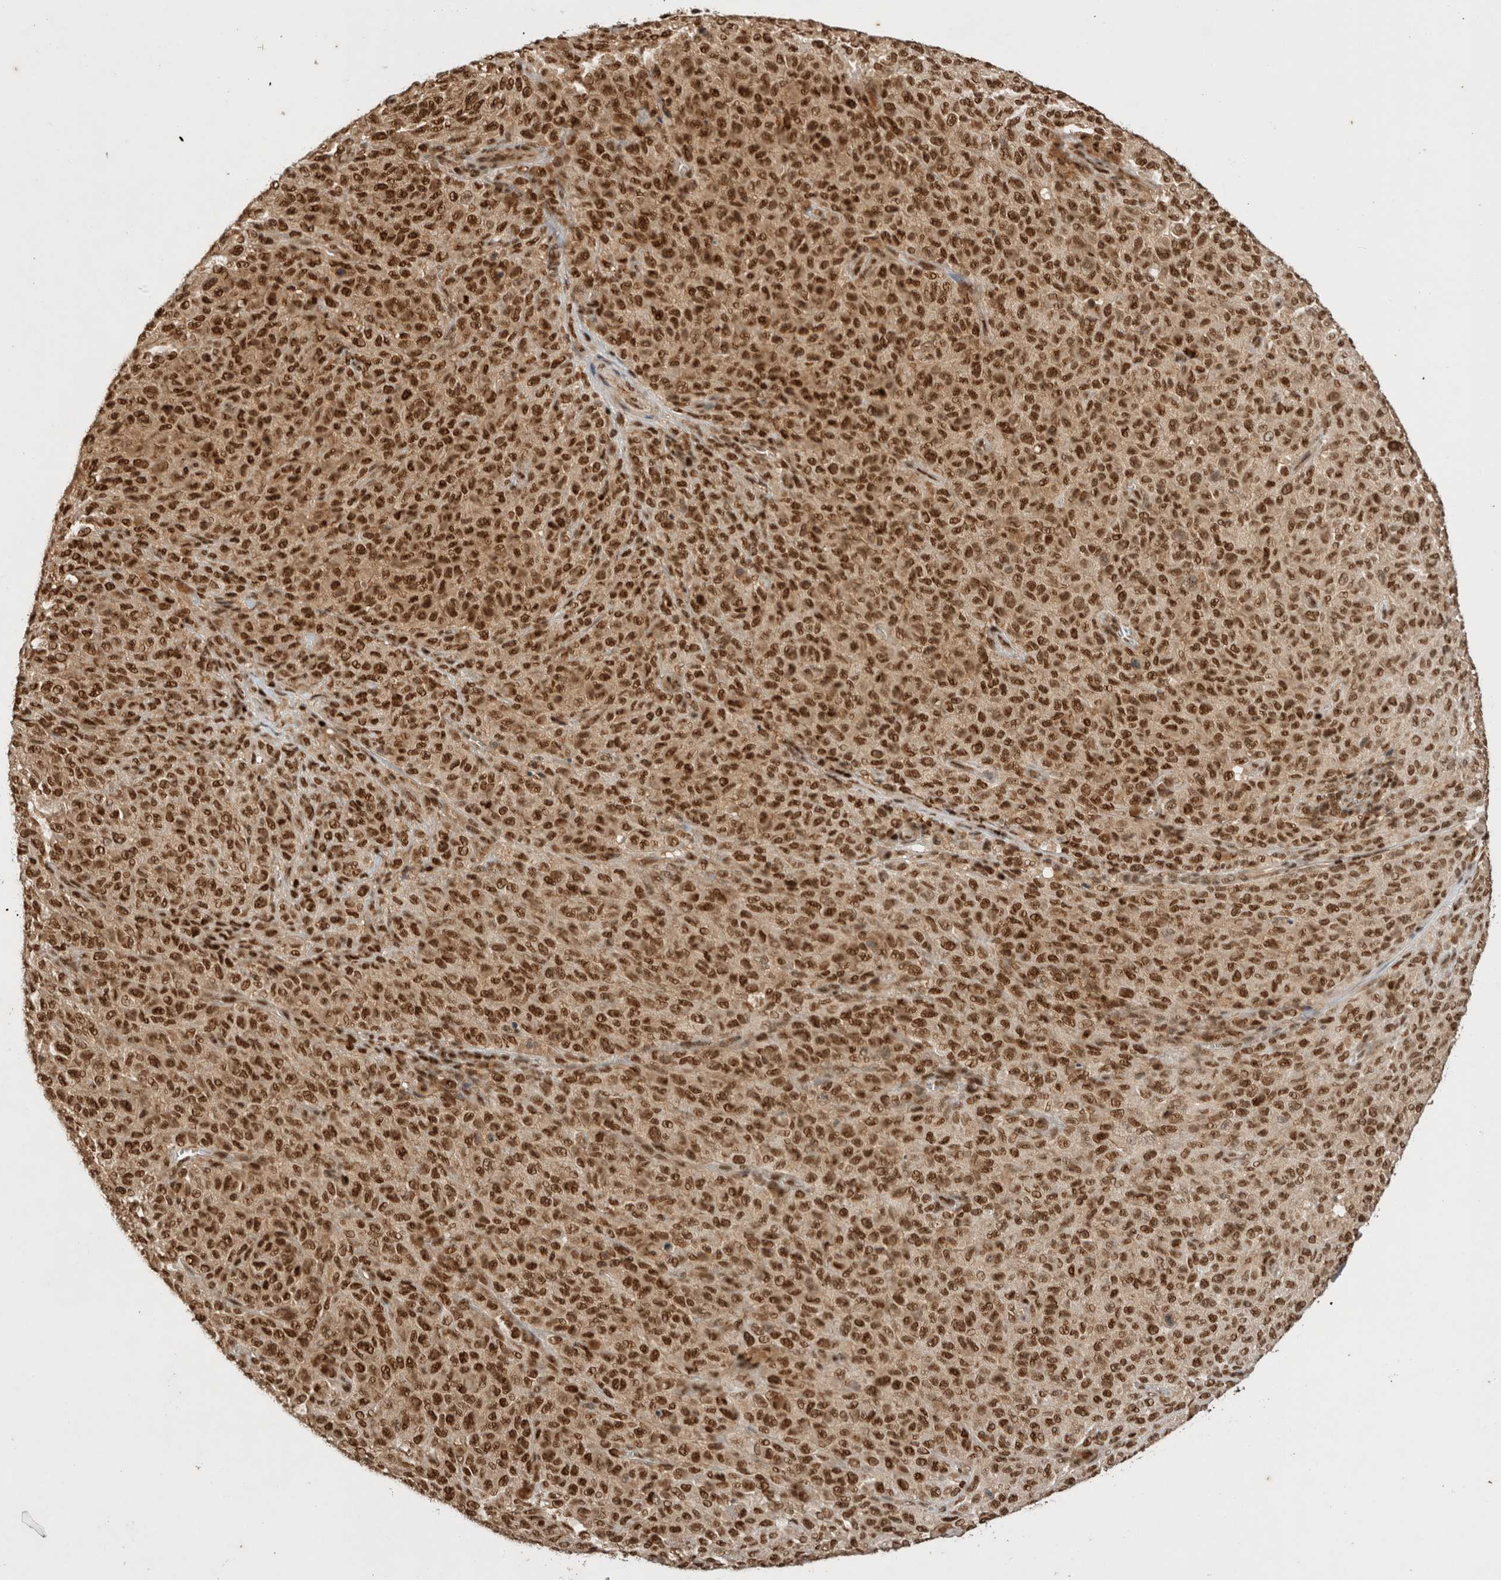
{"staining": {"intensity": "strong", "quantity": ">75%", "location": "cytoplasmic/membranous,nuclear"}, "tissue": "melanoma", "cell_type": "Tumor cells", "image_type": "cancer", "snomed": [{"axis": "morphology", "description": "Malignant melanoma, NOS"}, {"axis": "topography", "description": "Skin"}], "caption": "Immunohistochemistry (IHC) micrograph of neoplastic tissue: malignant melanoma stained using IHC displays high levels of strong protein expression localized specifically in the cytoplasmic/membranous and nuclear of tumor cells, appearing as a cytoplasmic/membranous and nuclear brown color.", "gene": "SNRNP40", "patient": {"sex": "female", "age": 82}}